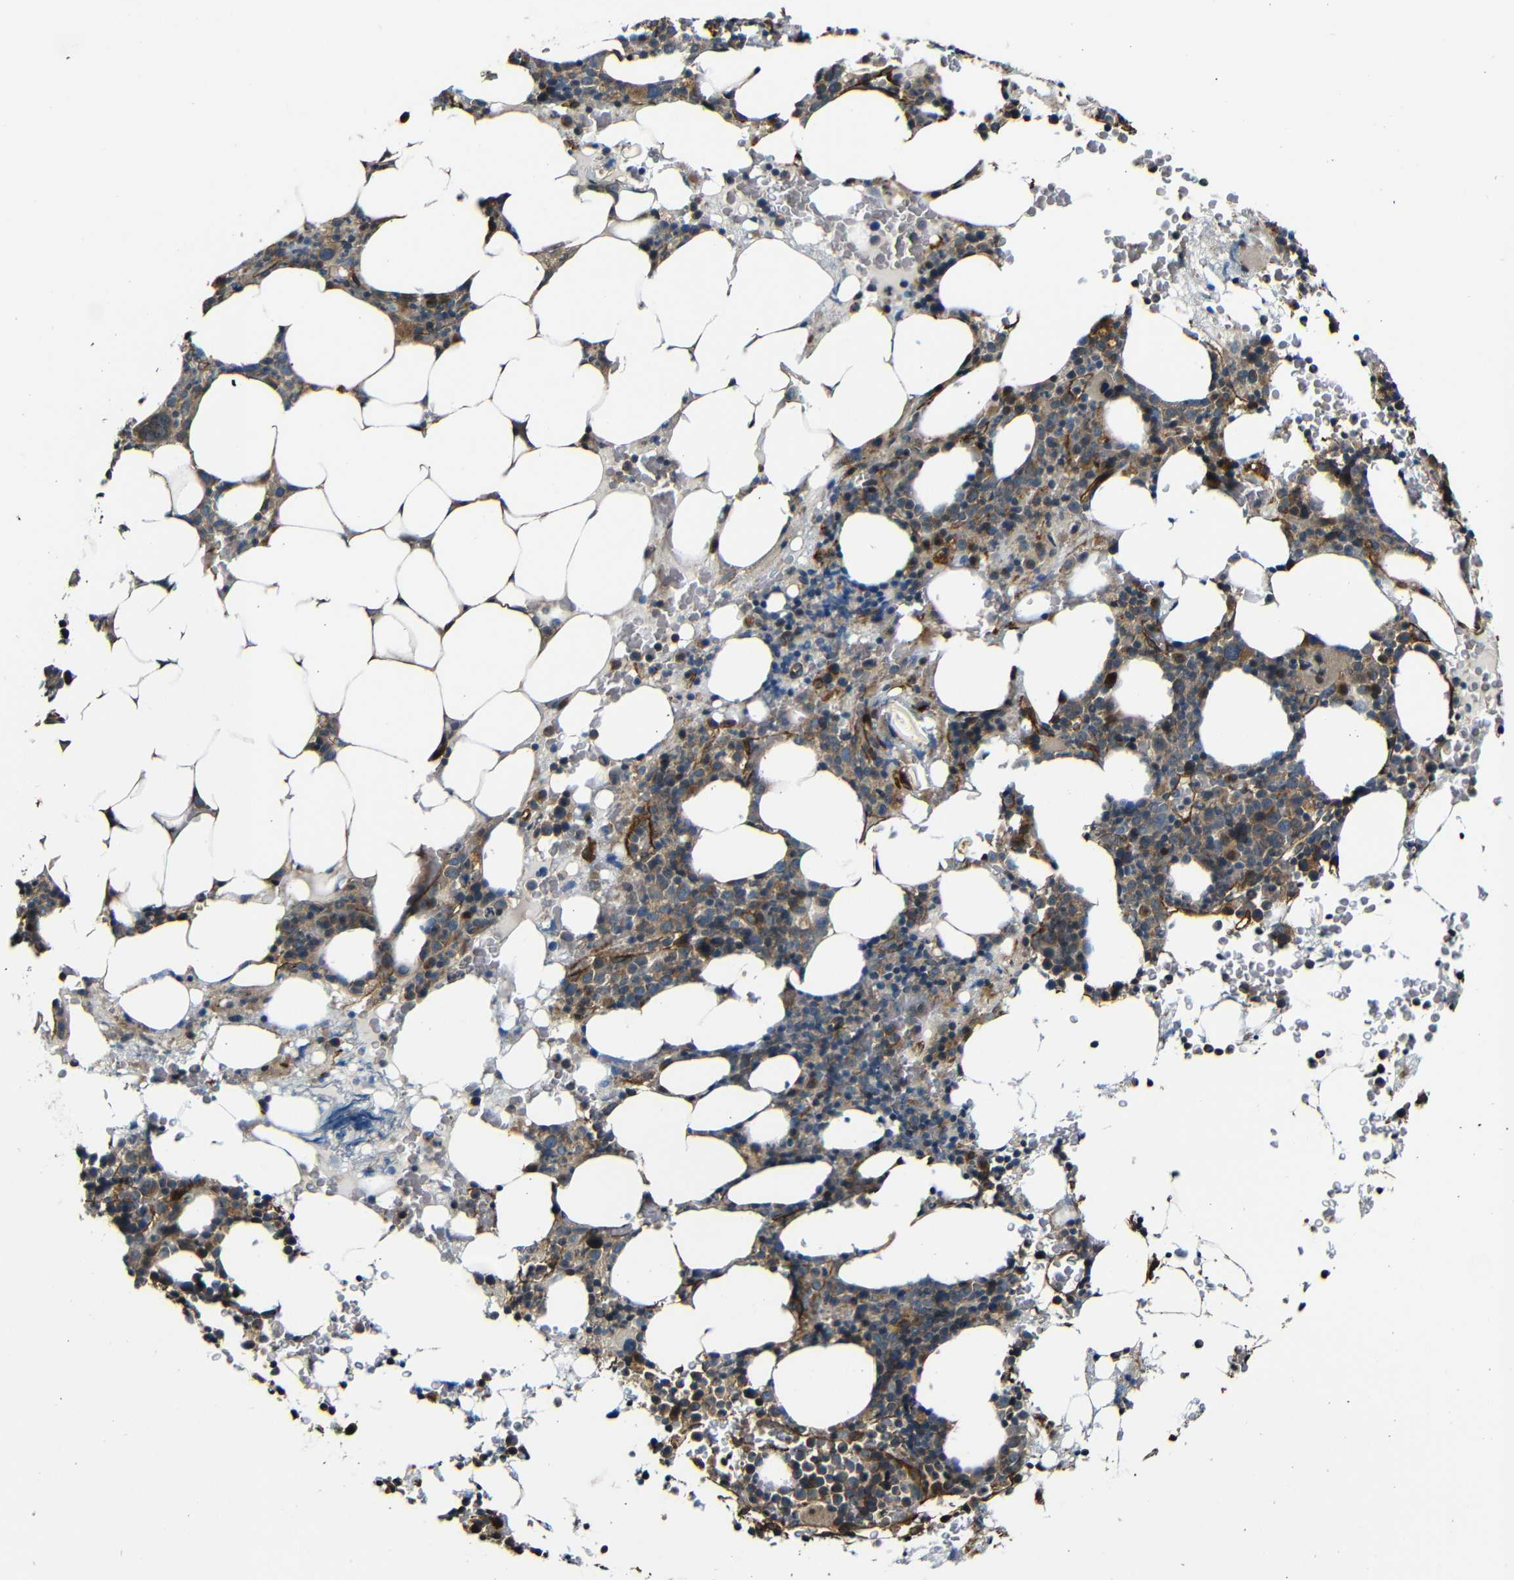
{"staining": {"intensity": "moderate", "quantity": ">75%", "location": "cytoplasmic/membranous"}, "tissue": "bone marrow", "cell_type": "Hematopoietic cells", "image_type": "normal", "snomed": [{"axis": "morphology", "description": "Normal tissue, NOS"}, {"axis": "morphology", "description": "Inflammation, NOS"}, {"axis": "topography", "description": "Bone marrow"}], "caption": "IHC (DAB (3,3'-diaminobenzidine)) staining of normal bone marrow demonstrates moderate cytoplasmic/membranous protein positivity in about >75% of hematopoietic cells. (brown staining indicates protein expression, while blue staining denotes nuclei).", "gene": "RELL1", "patient": {"sex": "female", "age": 84}}